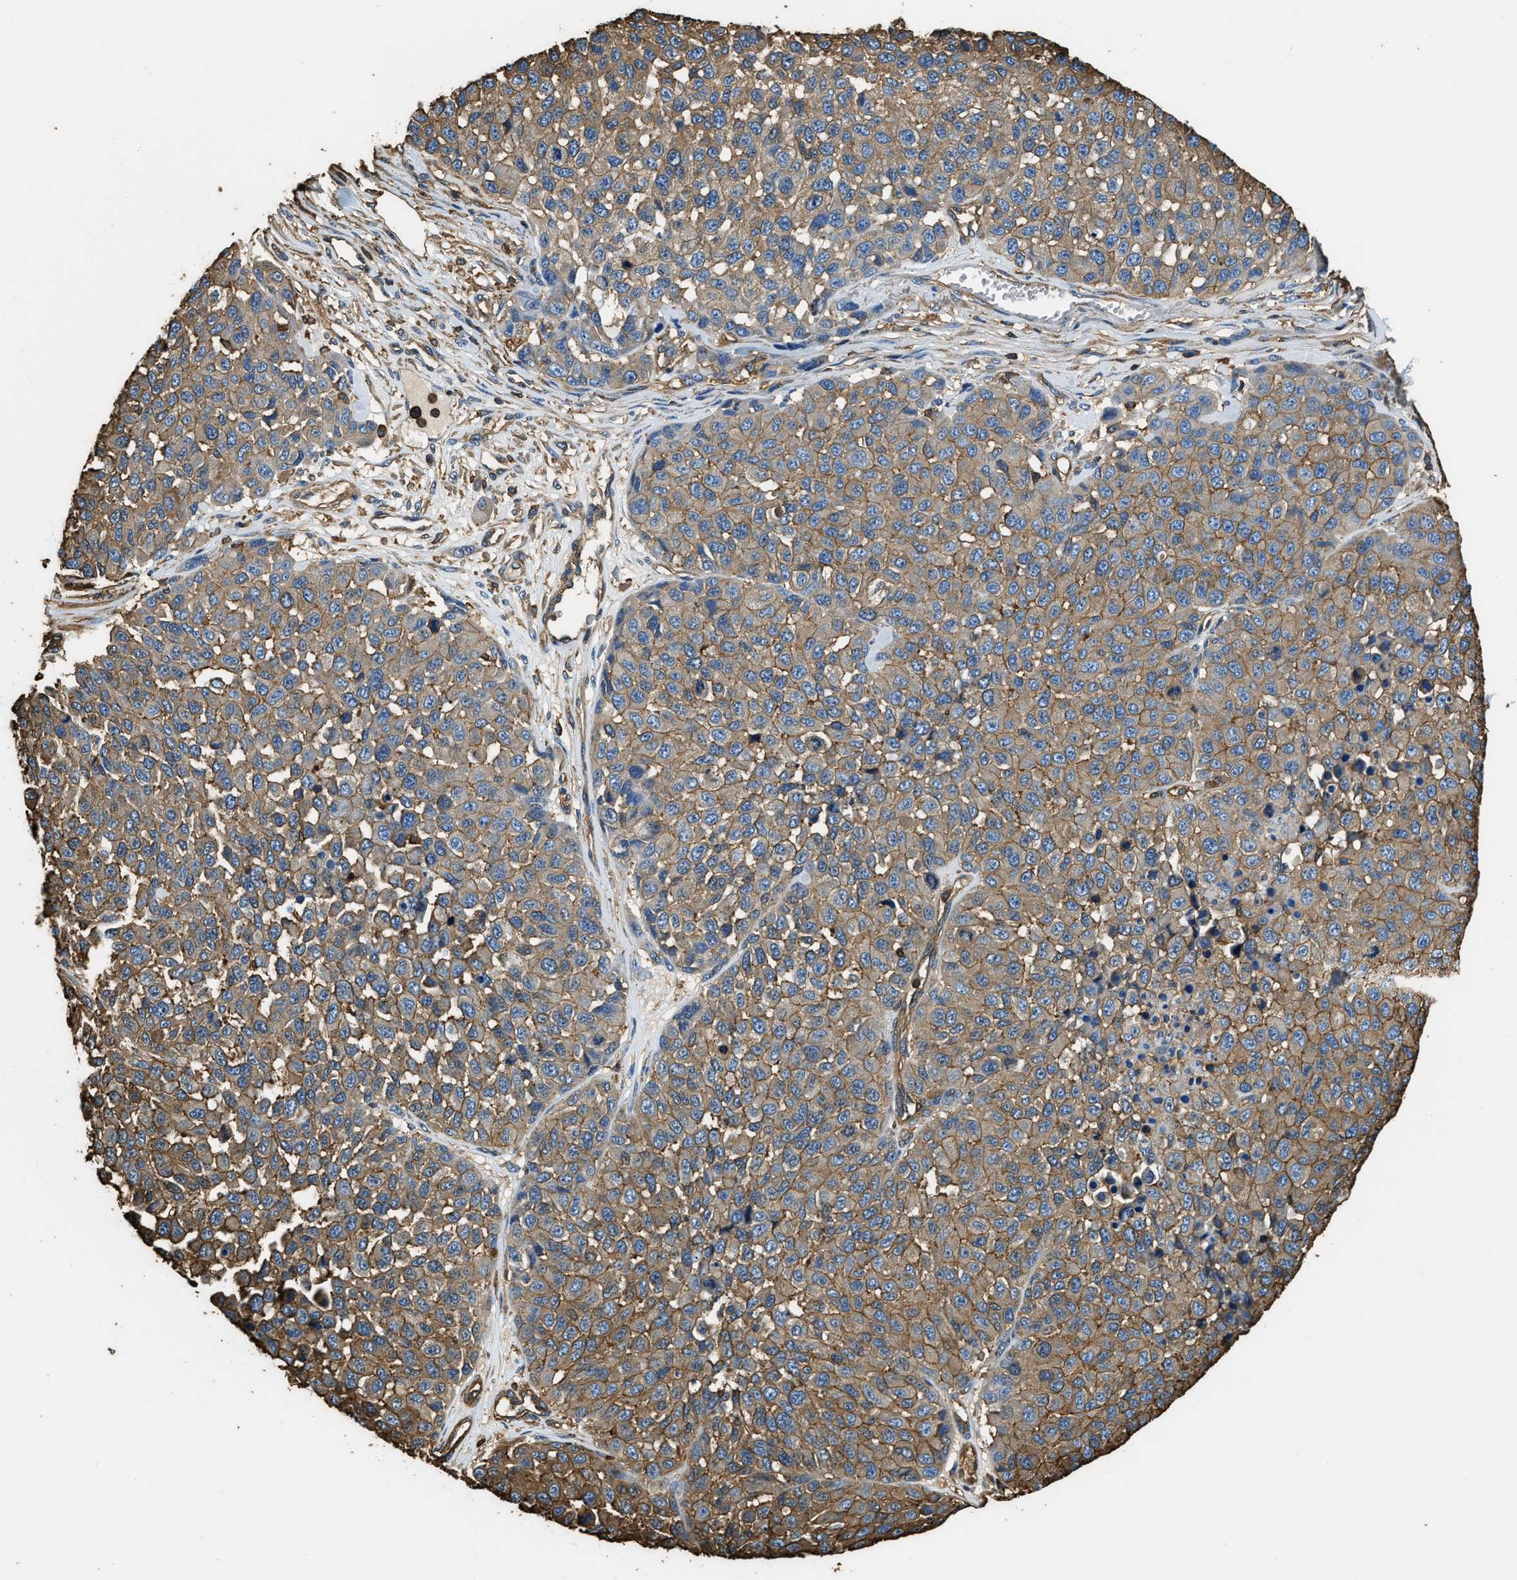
{"staining": {"intensity": "moderate", "quantity": ">75%", "location": "cytoplasmic/membranous"}, "tissue": "melanoma", "cell_type": "Tumor cells", "image_type": "cancer", "snomed": [{"axis": "morphology", "description": "Malignant melanoma, NOS"}, {"axis": "topography", "description": "Skin"}], "caption": "This is a photomicrograph of immunohistochemistry staining of malignant melanoma, which shows moderate positivity in the cytoplasmic/membranous of tumor cells.", "gene": "ACCS", "patient": {"sex": "male", "age": 62}}